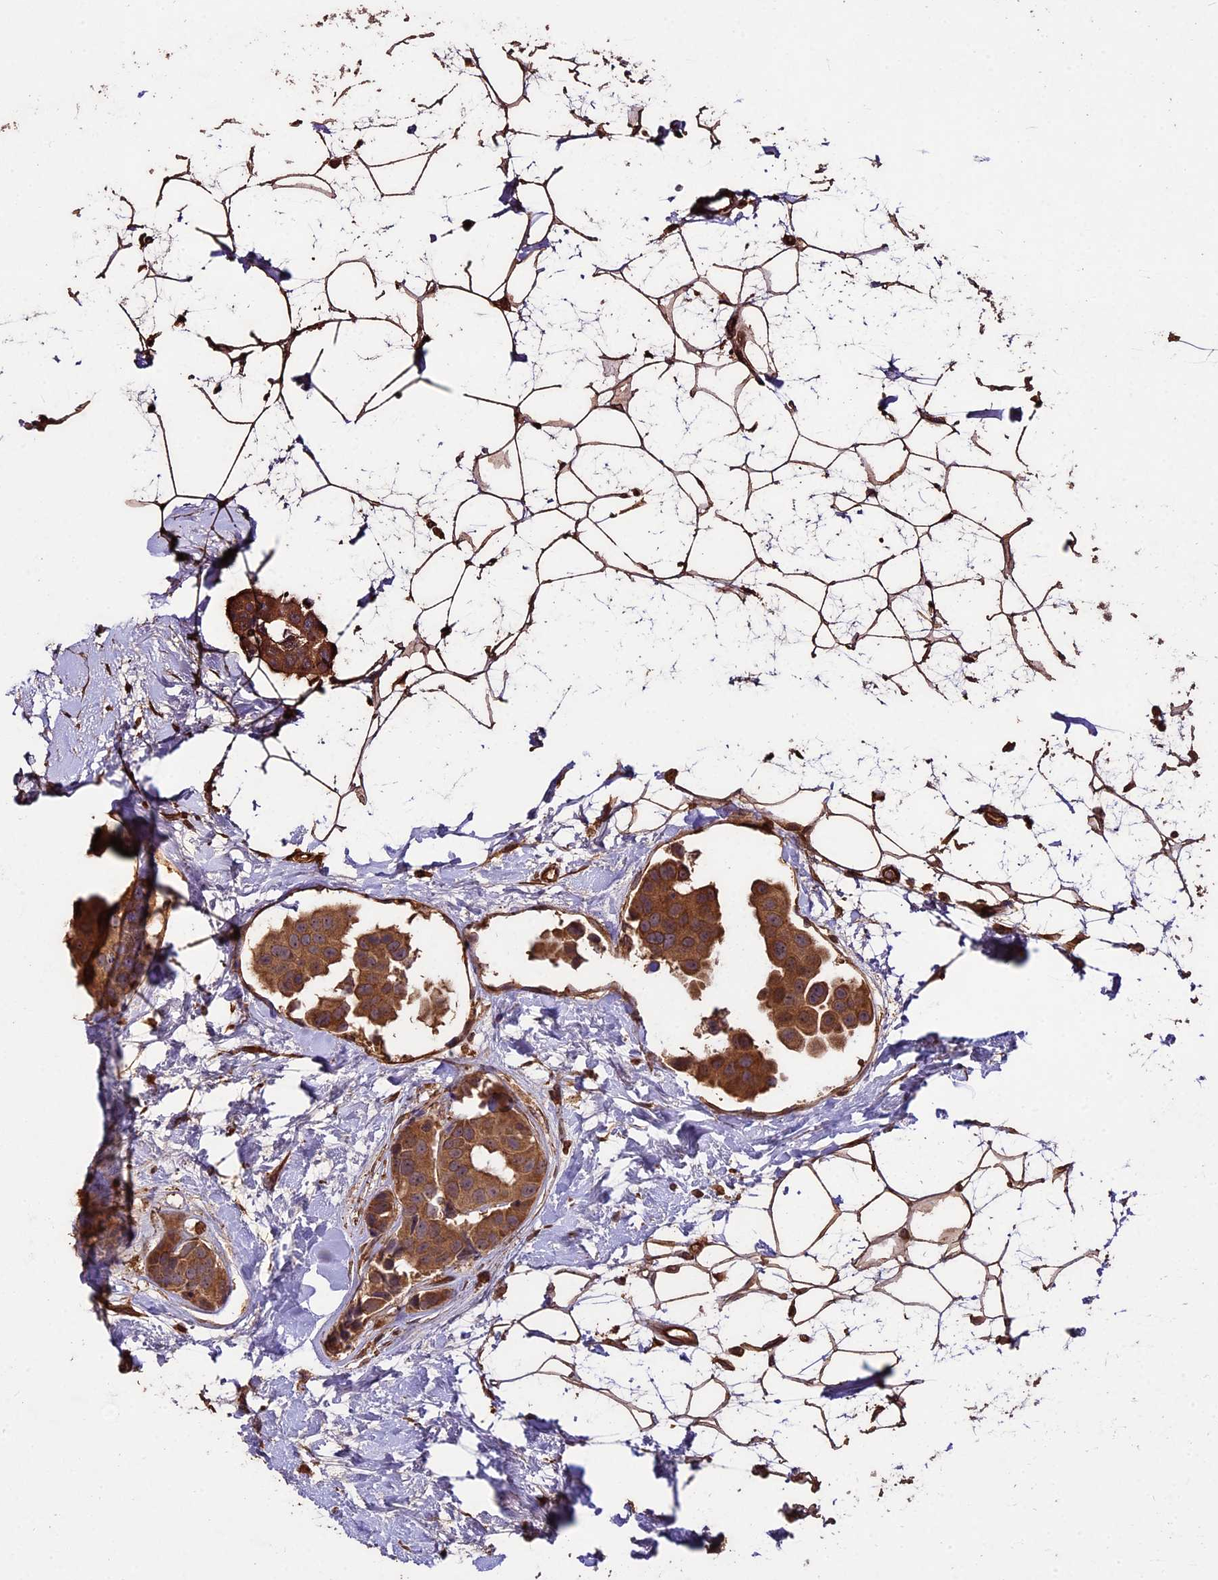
{"staining": {"intensity": "moderate", "quantity": ">75%", "location": "cytoplasmic/membranous"}, "tissue": "breast cancer", "cell_type": "Tumor cells", "image_type": "cancer", "snomed": [{"axis": "morphology", "description": "Normal tissue, NOS"}, {"axis": "morphology", "description": "Duct carcinoma"}, {"axis": "topography", "description": "Breast"}], "caption": "Moderate cytoplasmic/membranous protein positivity is identified in approximately >75% of tumor cells in breast cancer.", "gene": "TTLL10", "patient": {"sex": "female", "age": 39}}